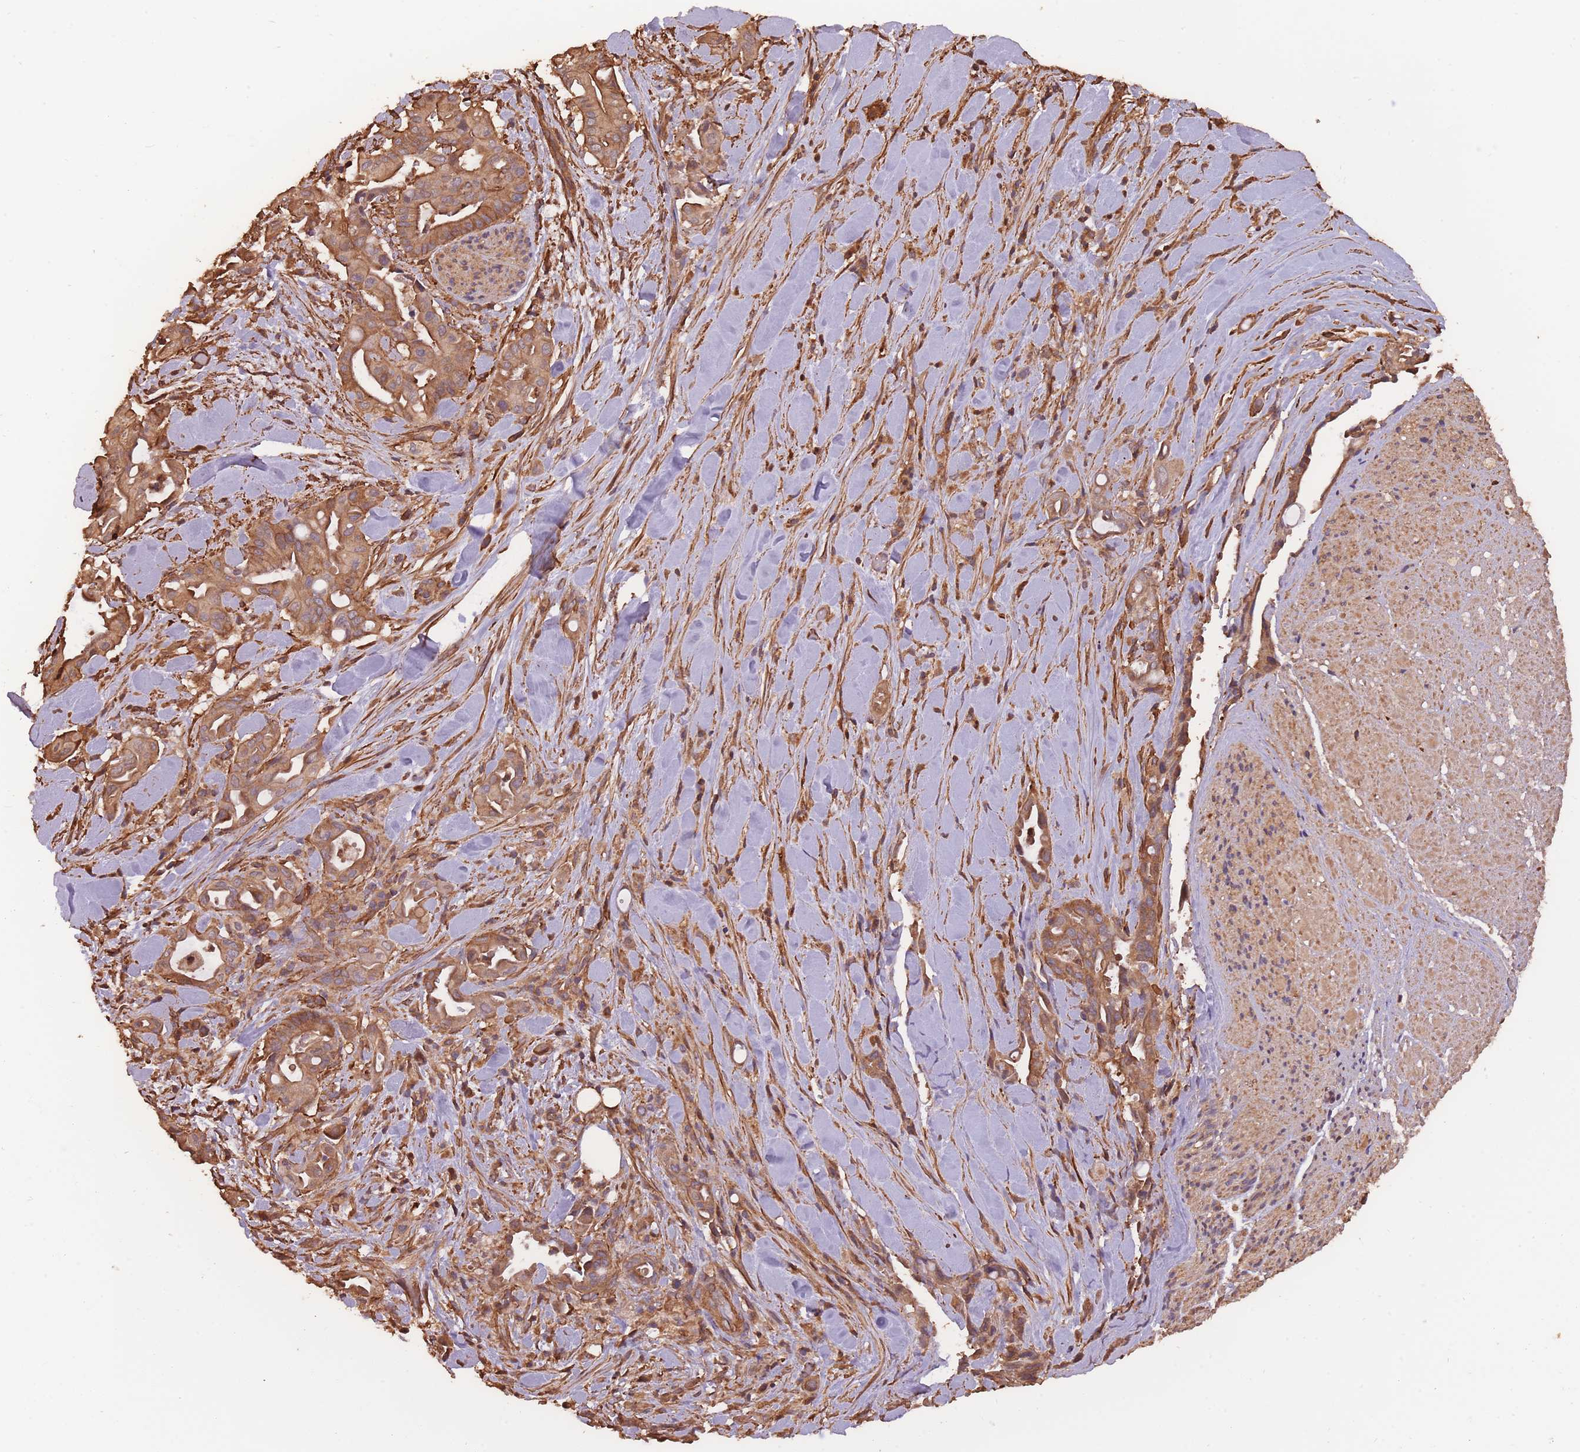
{"staining": {"intensity": "moderate", "quantity": ">75%", "location": "cytoplasmic/membranous"}, "tissue": "liver cancer", "cell_type": "Tumor cells", "image_type": "cancer", "snomed": [{"axis": "morphology", "description": "Cholangiocarcinoma"}, {"axis": "topography", "description": "Liver"}], "caption": "Immunohistochemical staining of human liver cancer exhibits moderate cytoplasmic/membranous protein expression in approximately >75% of tumor cells.", "gene": "ARMH3", "patient": {"sex": "female", "age": 68}}